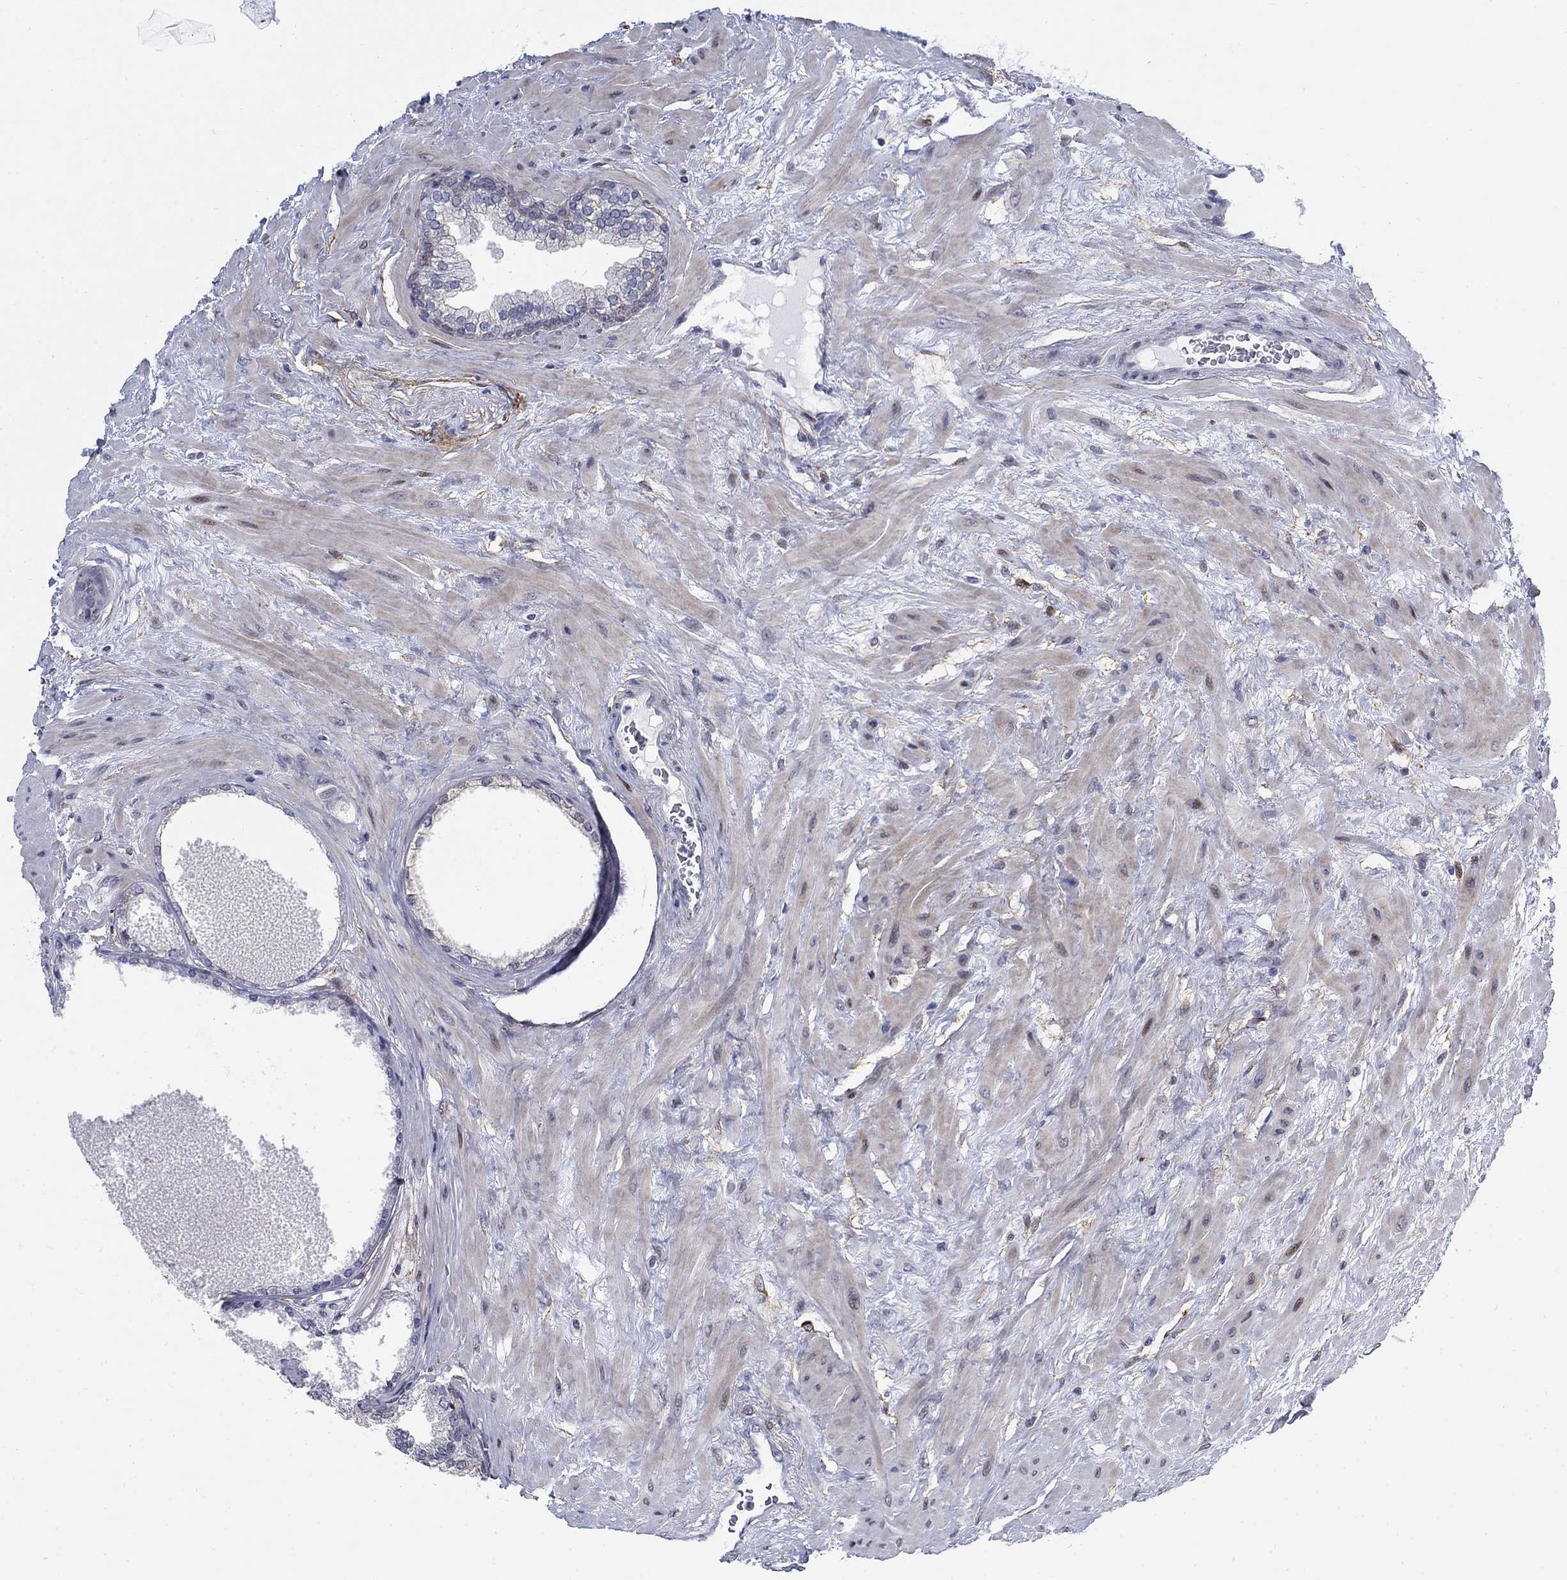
{"staining": {"intensity": "negative", "quantity": "none", "location": "none"}, "tissue": "prostate cancer", "cell_type": "Tumor cells", "image_type": "cancer", "snomed": [{"axis": "morphology", "description": "Adenocarcinoma, Low grade"}, {"axis": "topography", "description": "Prostate"}], "caption": "A histopathology image of prostate cancer stained for a protein shows no brown staining in tumor cells.", "gene": "MYO3A", "patient": {"sex": "male", "age": 72}}